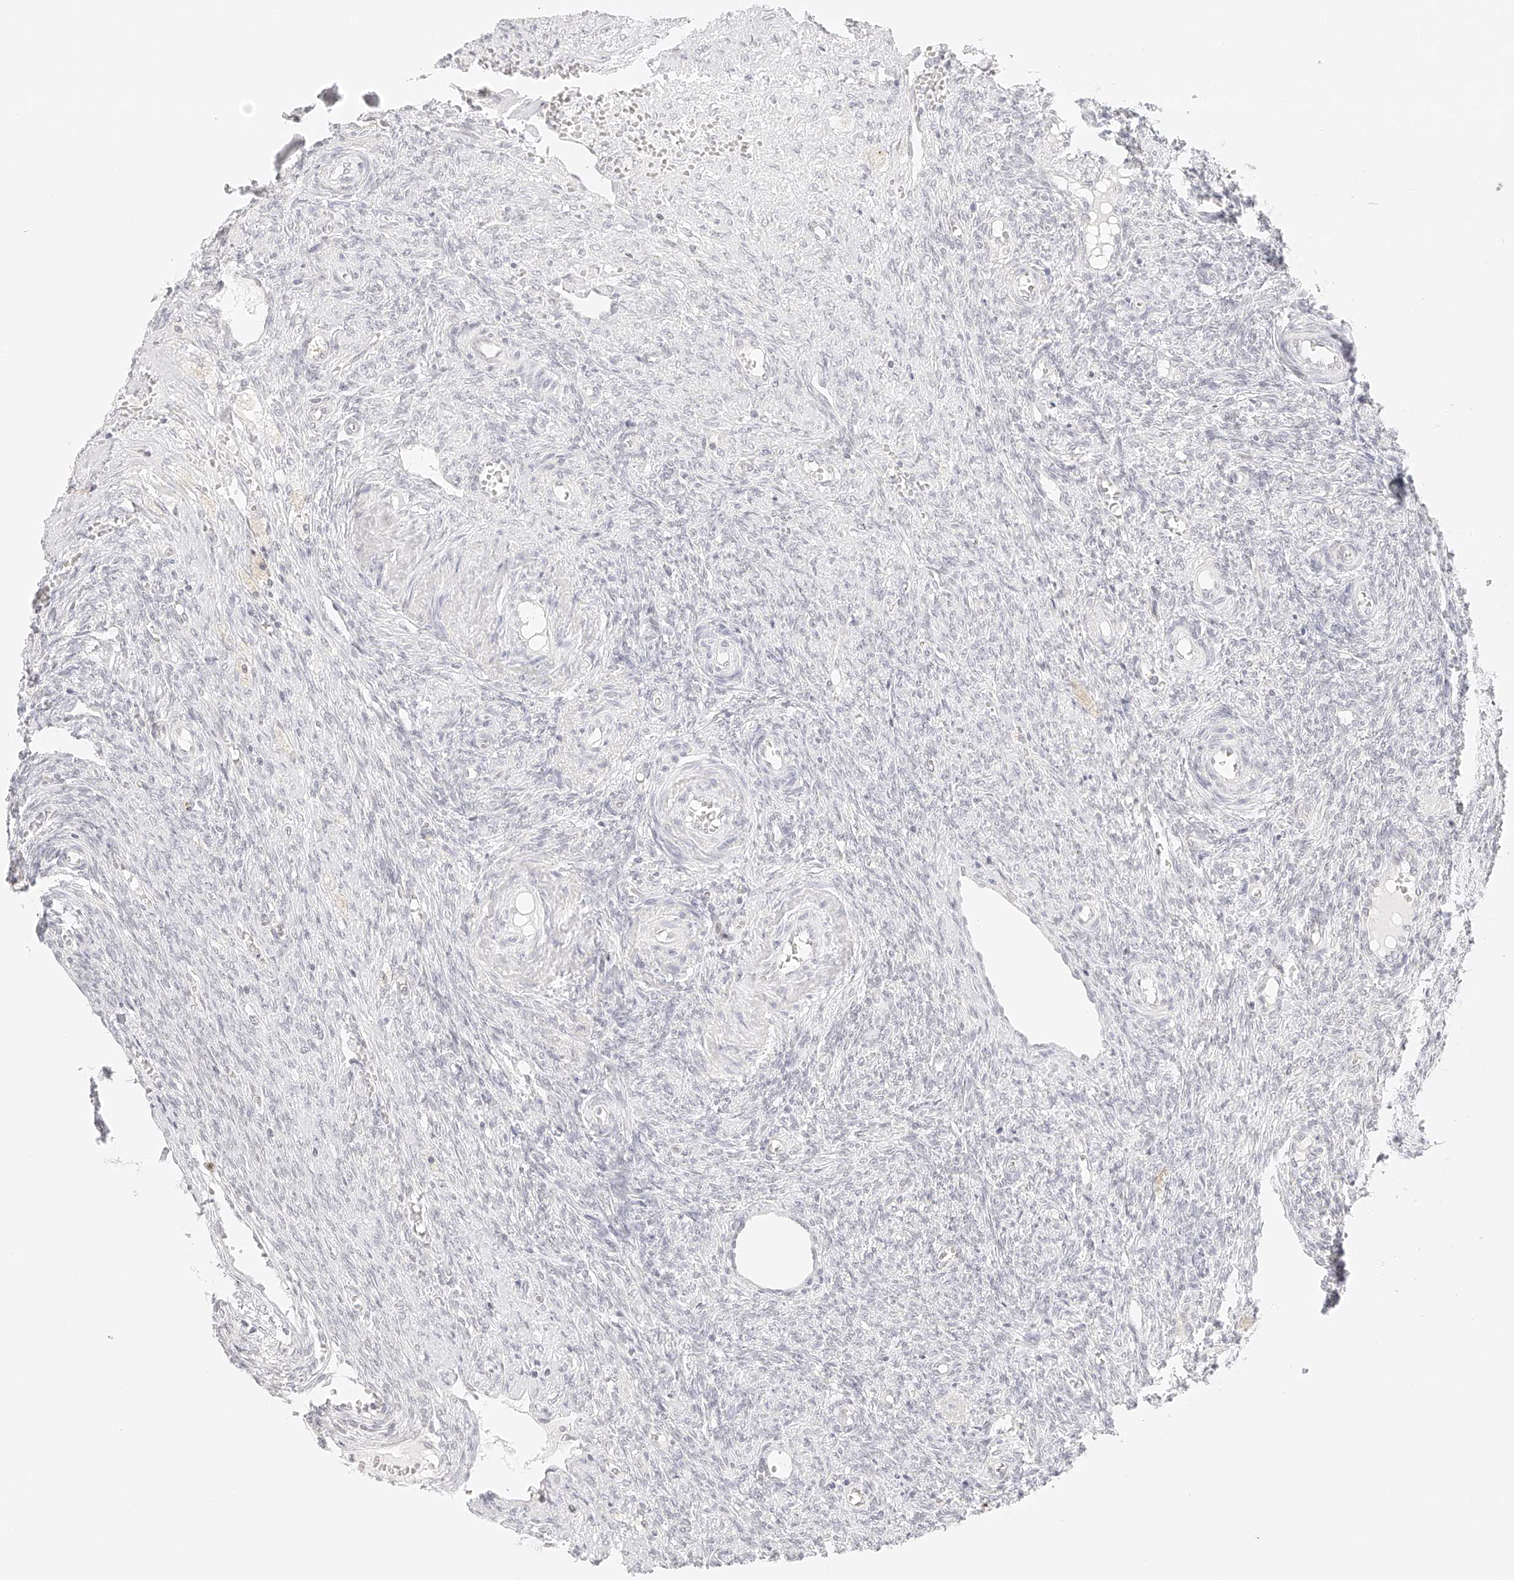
{"staining": {"intensity": "negative", "quantity": "none", "location": "none"}, "tissue": "ovary", "cell_type": "Ovarian stroma cells", "image_type": "normal", "snomed": [{"axis": "morphology", "description": "Normal tissue, NOS"}, {"axis": "topography", "description": "Ovary"}], "caption": "IHC image of normal ovary stained for a protein (brown), which exhibits no positivity in ovarian stroma cells.", "gene": "ZFP69", "patient": {"sex": "female", "age": 41}}